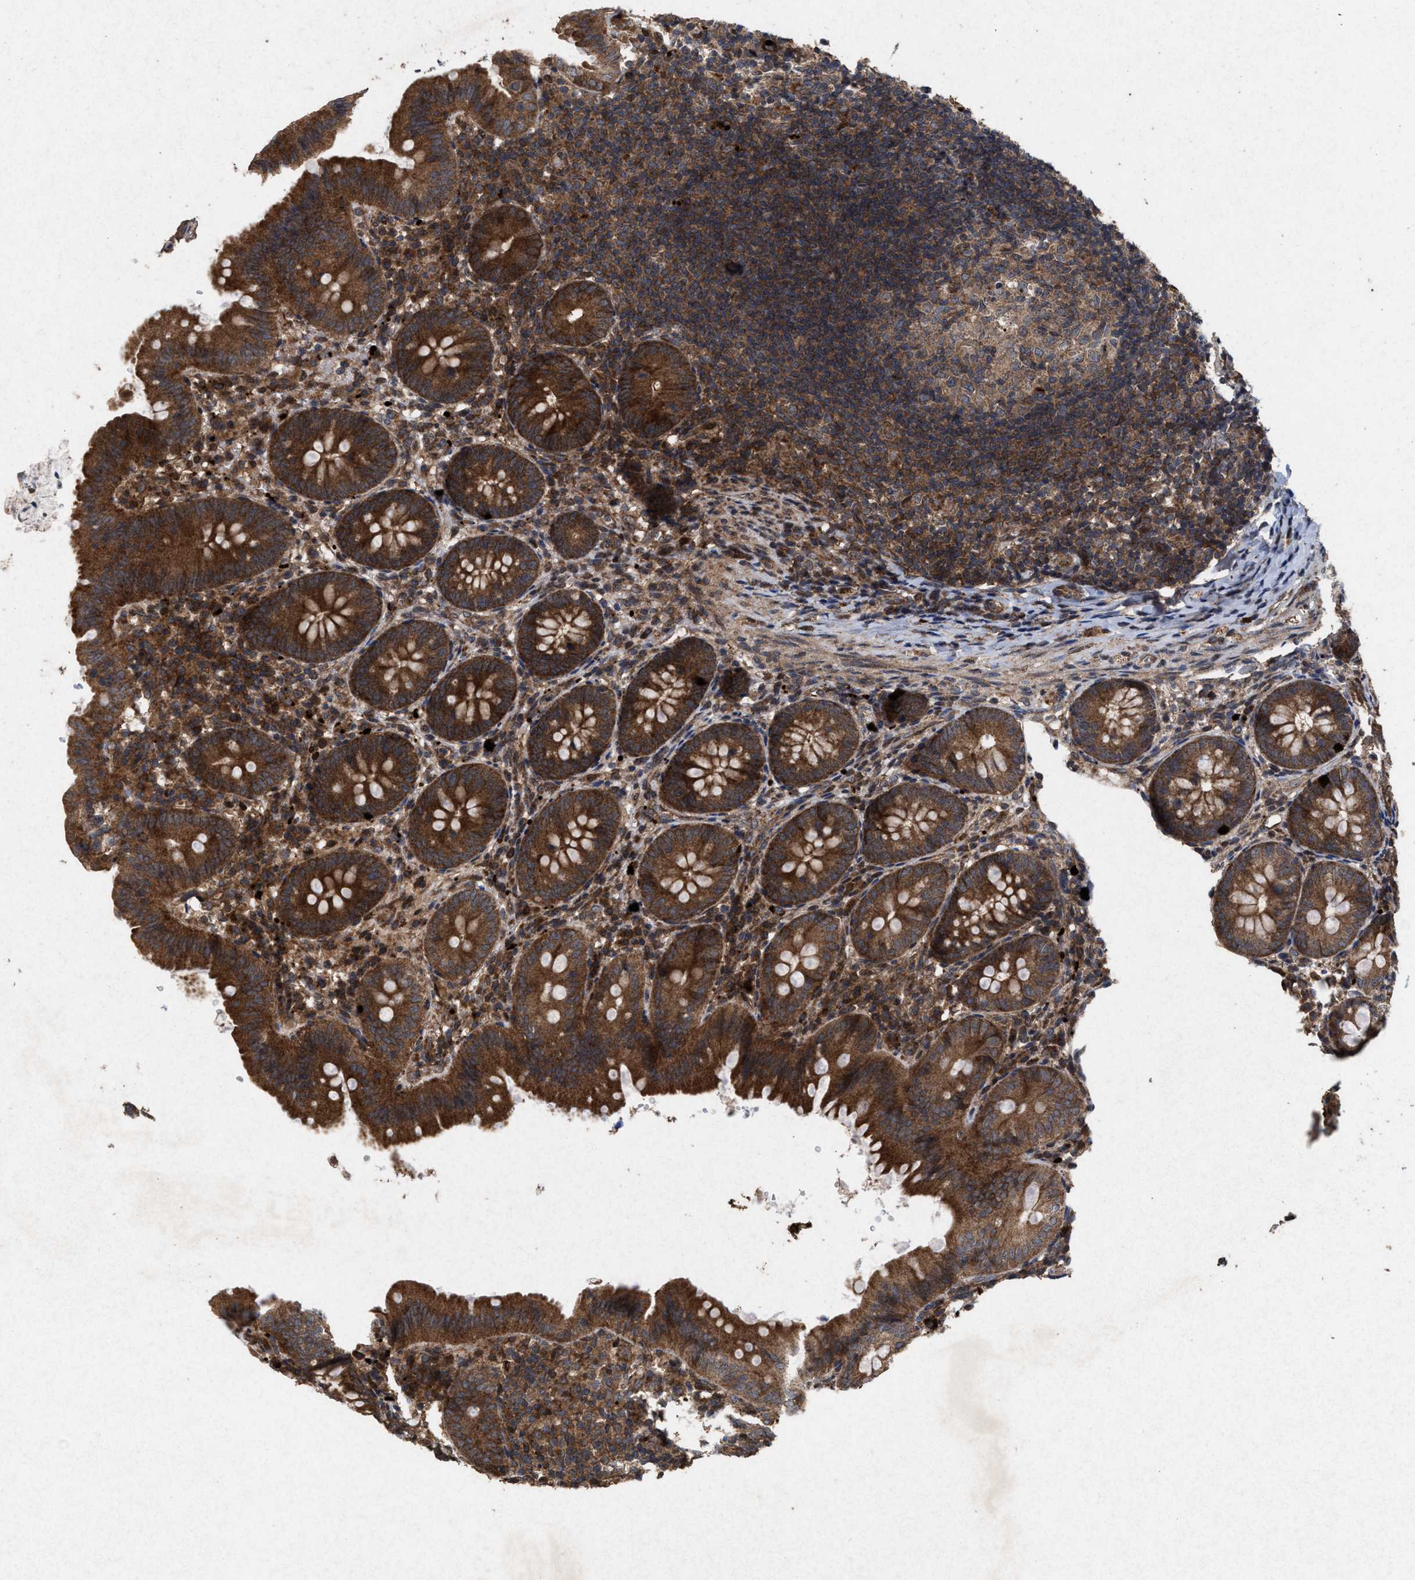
{"staining": {"intensity": "strong", "quantity": ">75%", "location": "cytoplasmic/membranous"}, "tissue": "appendix", "cell_type": "Glandular cells", "image_type": "normal", "snomed": [{"axis": "morphology", "description": "Normal tissue, NOS"}, {"axis": "topography", "description": "Appendix"}], "caption": "Immunohistochemistry (IHC) staining of unremarkable appendix, which reveals high levels of strong cytoplasmic/membranous staining in about >75% of glandular cells indicating strong cytoplasmic/membranous protein staining. The staining was performed using DAB (brown) for protein detection and nuclei were counterstained in hematoxylin (blue).", "gene": "MSI2", "patient": {"sex": "male", "age": 1}}